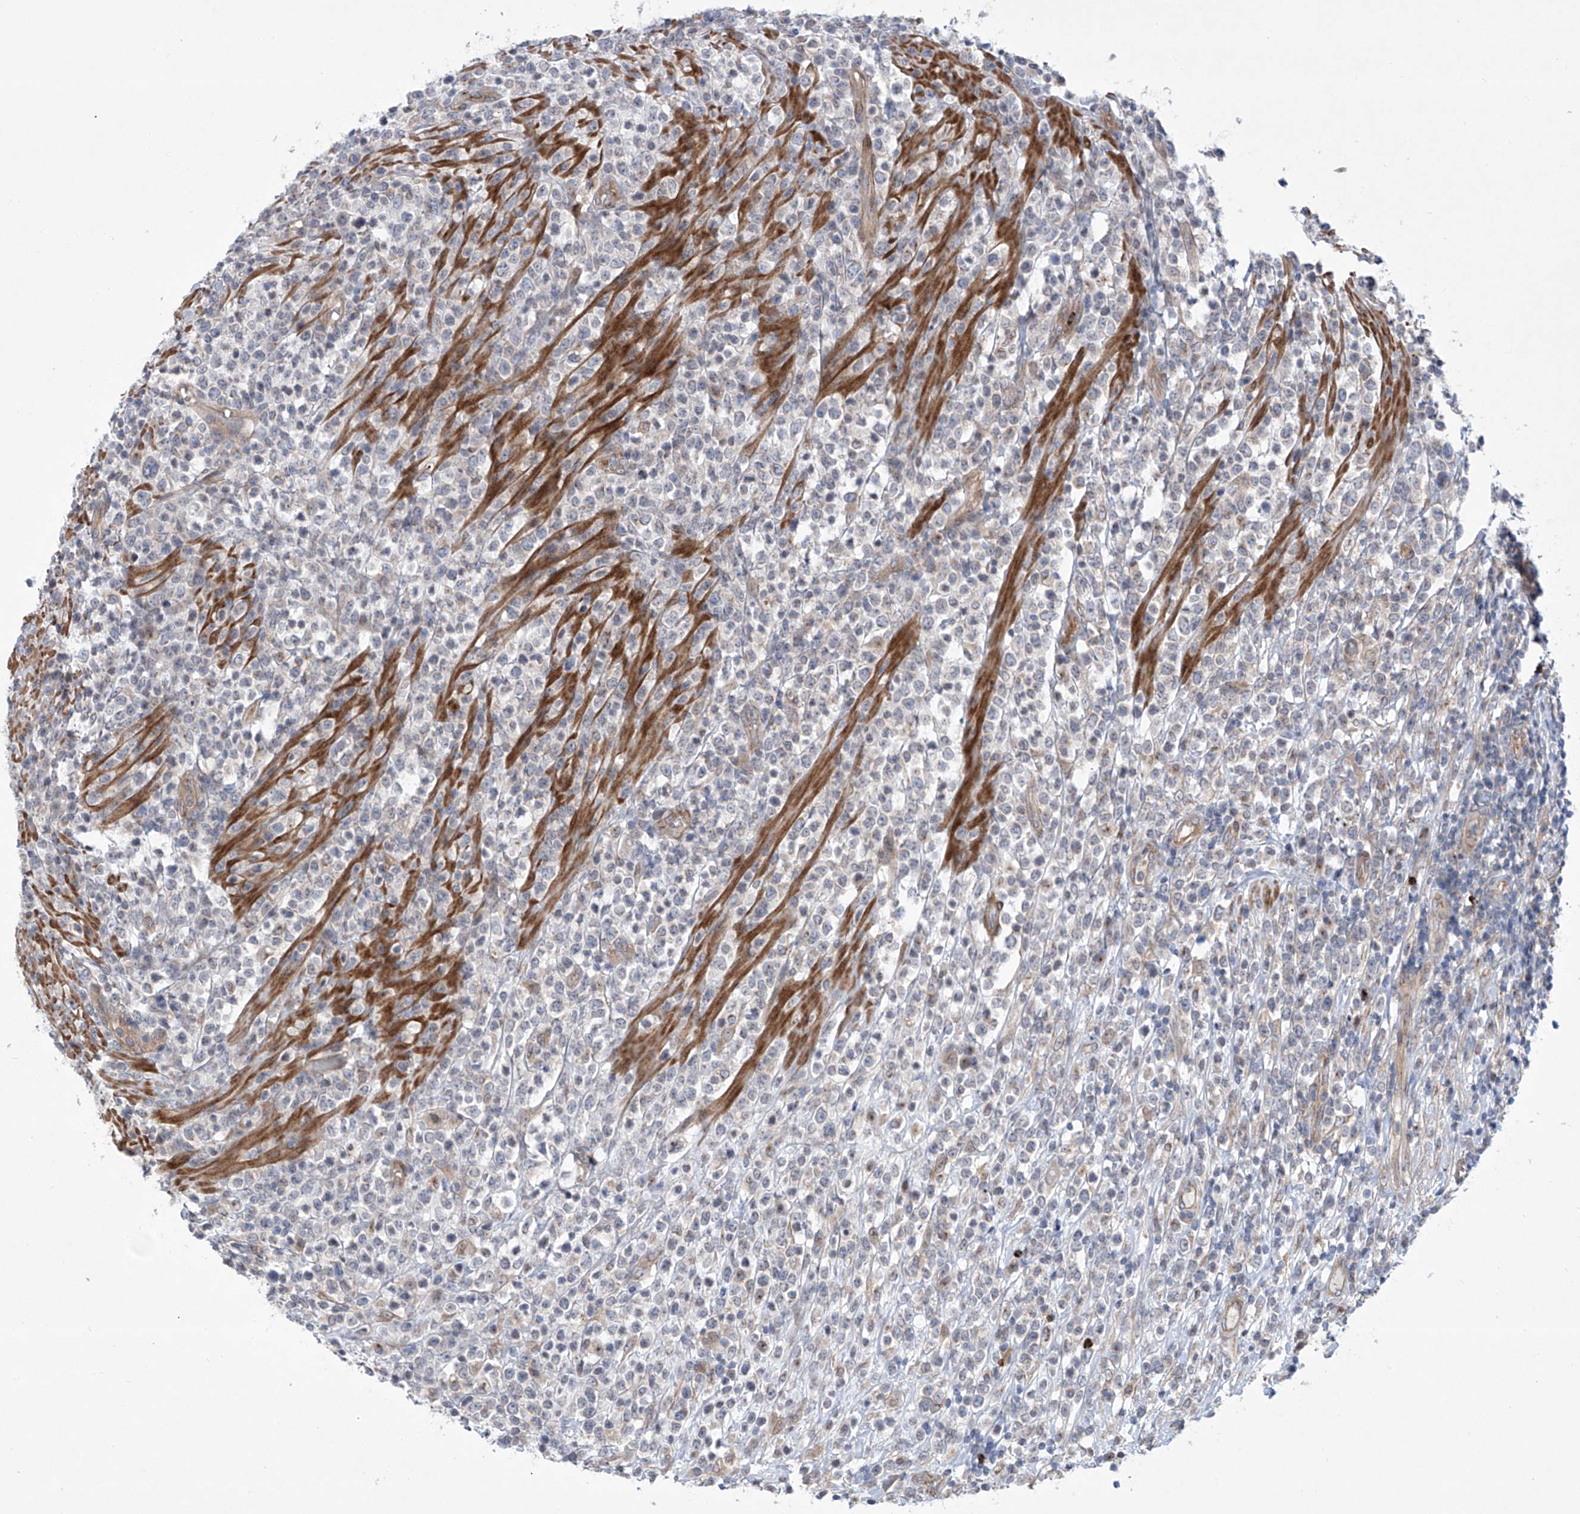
{"staining": {"intensity": "negative", "quantity": "none", "location": "none"}, "tissue": "lymphoma", "cell_type": "Tumor cells", "image_type": "cancer", "snomed": [{"axis": "morphology", "description": "Malignant lymphoma, non-Hodgkin's type, High grade"}, {"axis": "topography", "description": "Colon"}], "caption": "Protein analysis of malignant lymphoma, non-Hodgkin's type (high-grade) exhibits no significant expression in tumor cells.", "gene": "KLC4", "patient": {"sex": "female", "age": 53}}